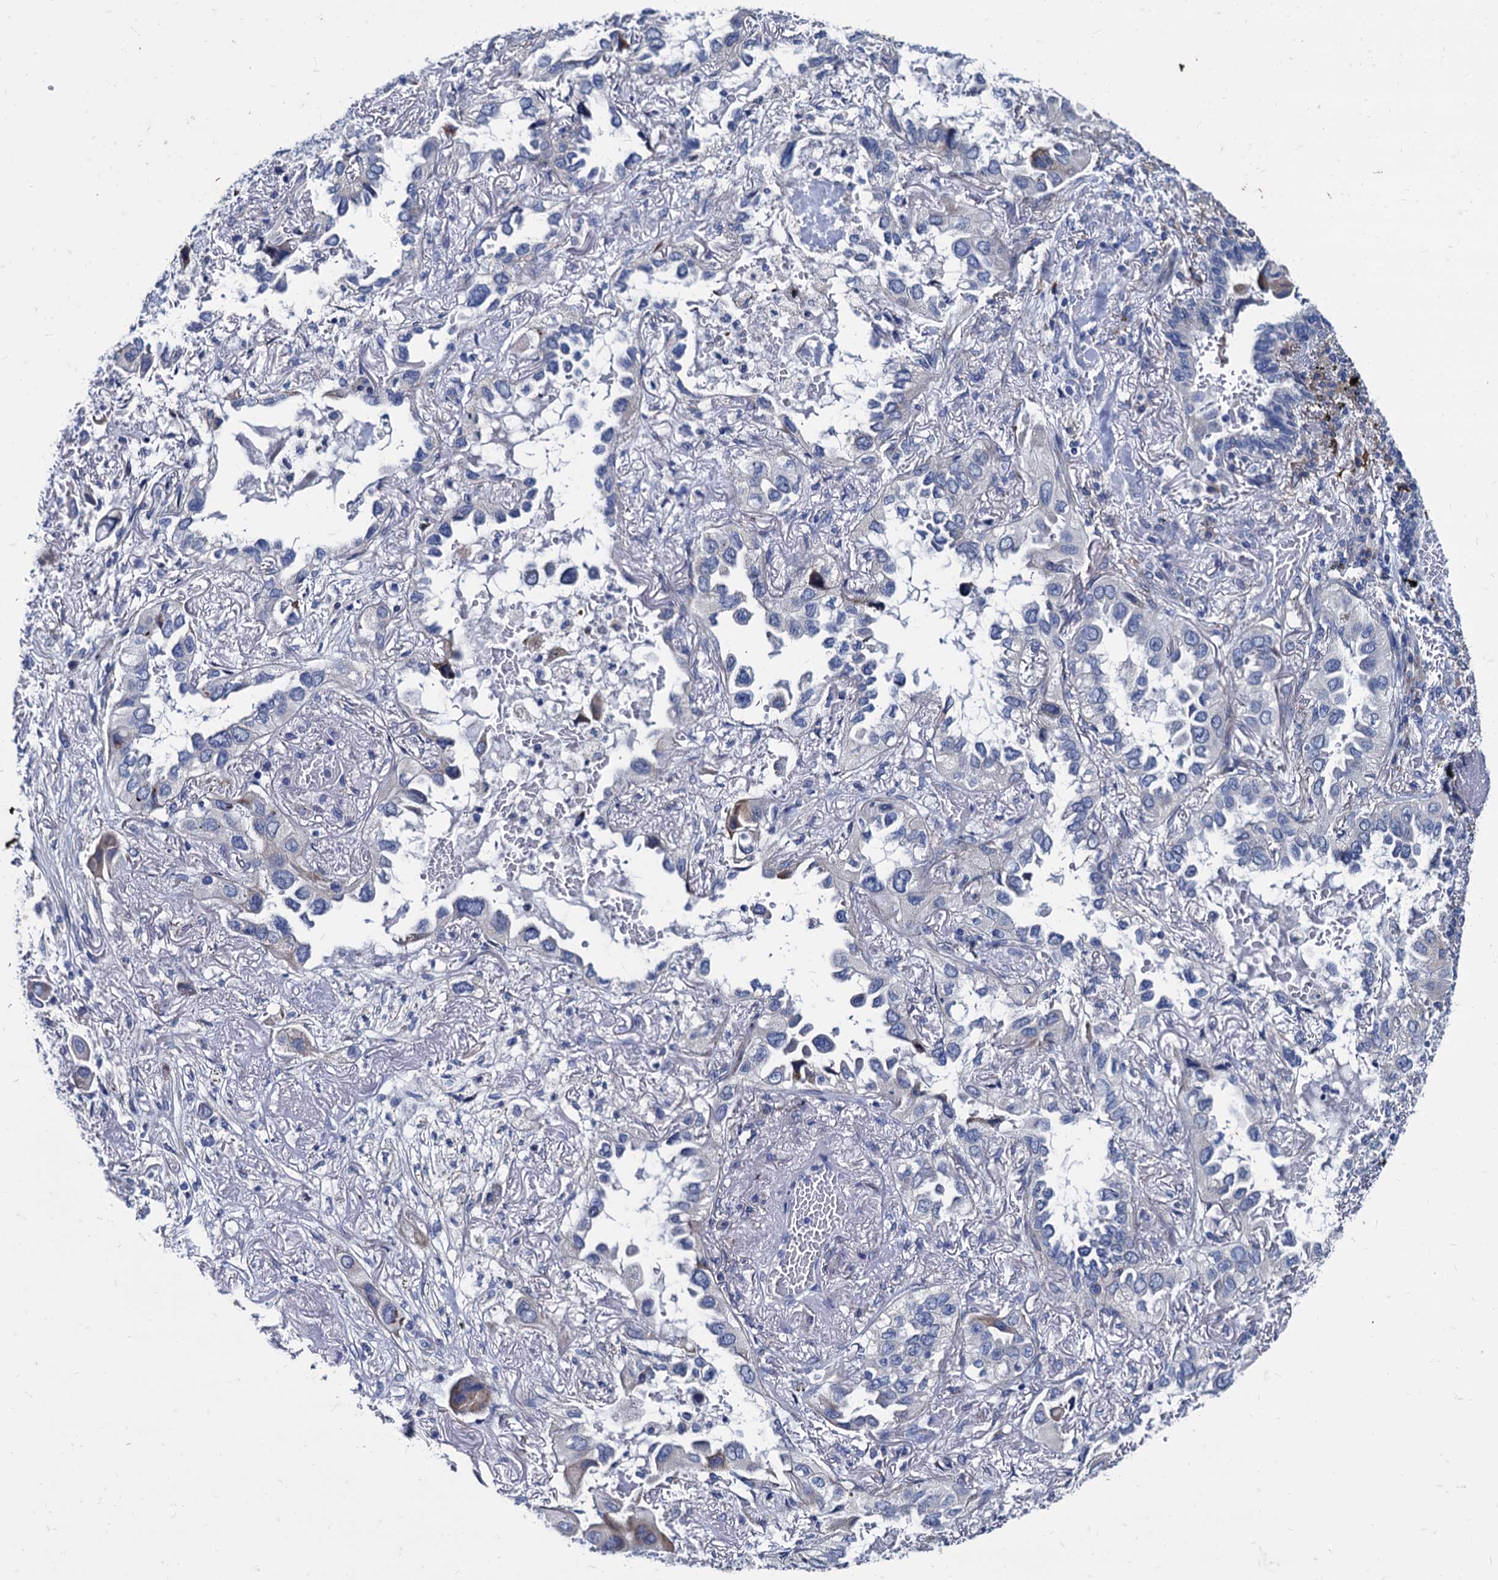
{"staining": {"intensity": "negative", "quantity": "none", "location": "none"}, "tissue": "lung cancer", "cell_type": "Tumor cells", "image_type": "cancer", "snomed": [{"axis": "morphology", "description": "Adenocarcinoma, NOS"}, {"axis": "topography", "description": "Lung"}], "caption": "Immunohistochemical staining of lung cancer shows no significant positivity in tumor cells.", "gene": "FOXR2", "patient": {"sex": "female", "age": 76}}